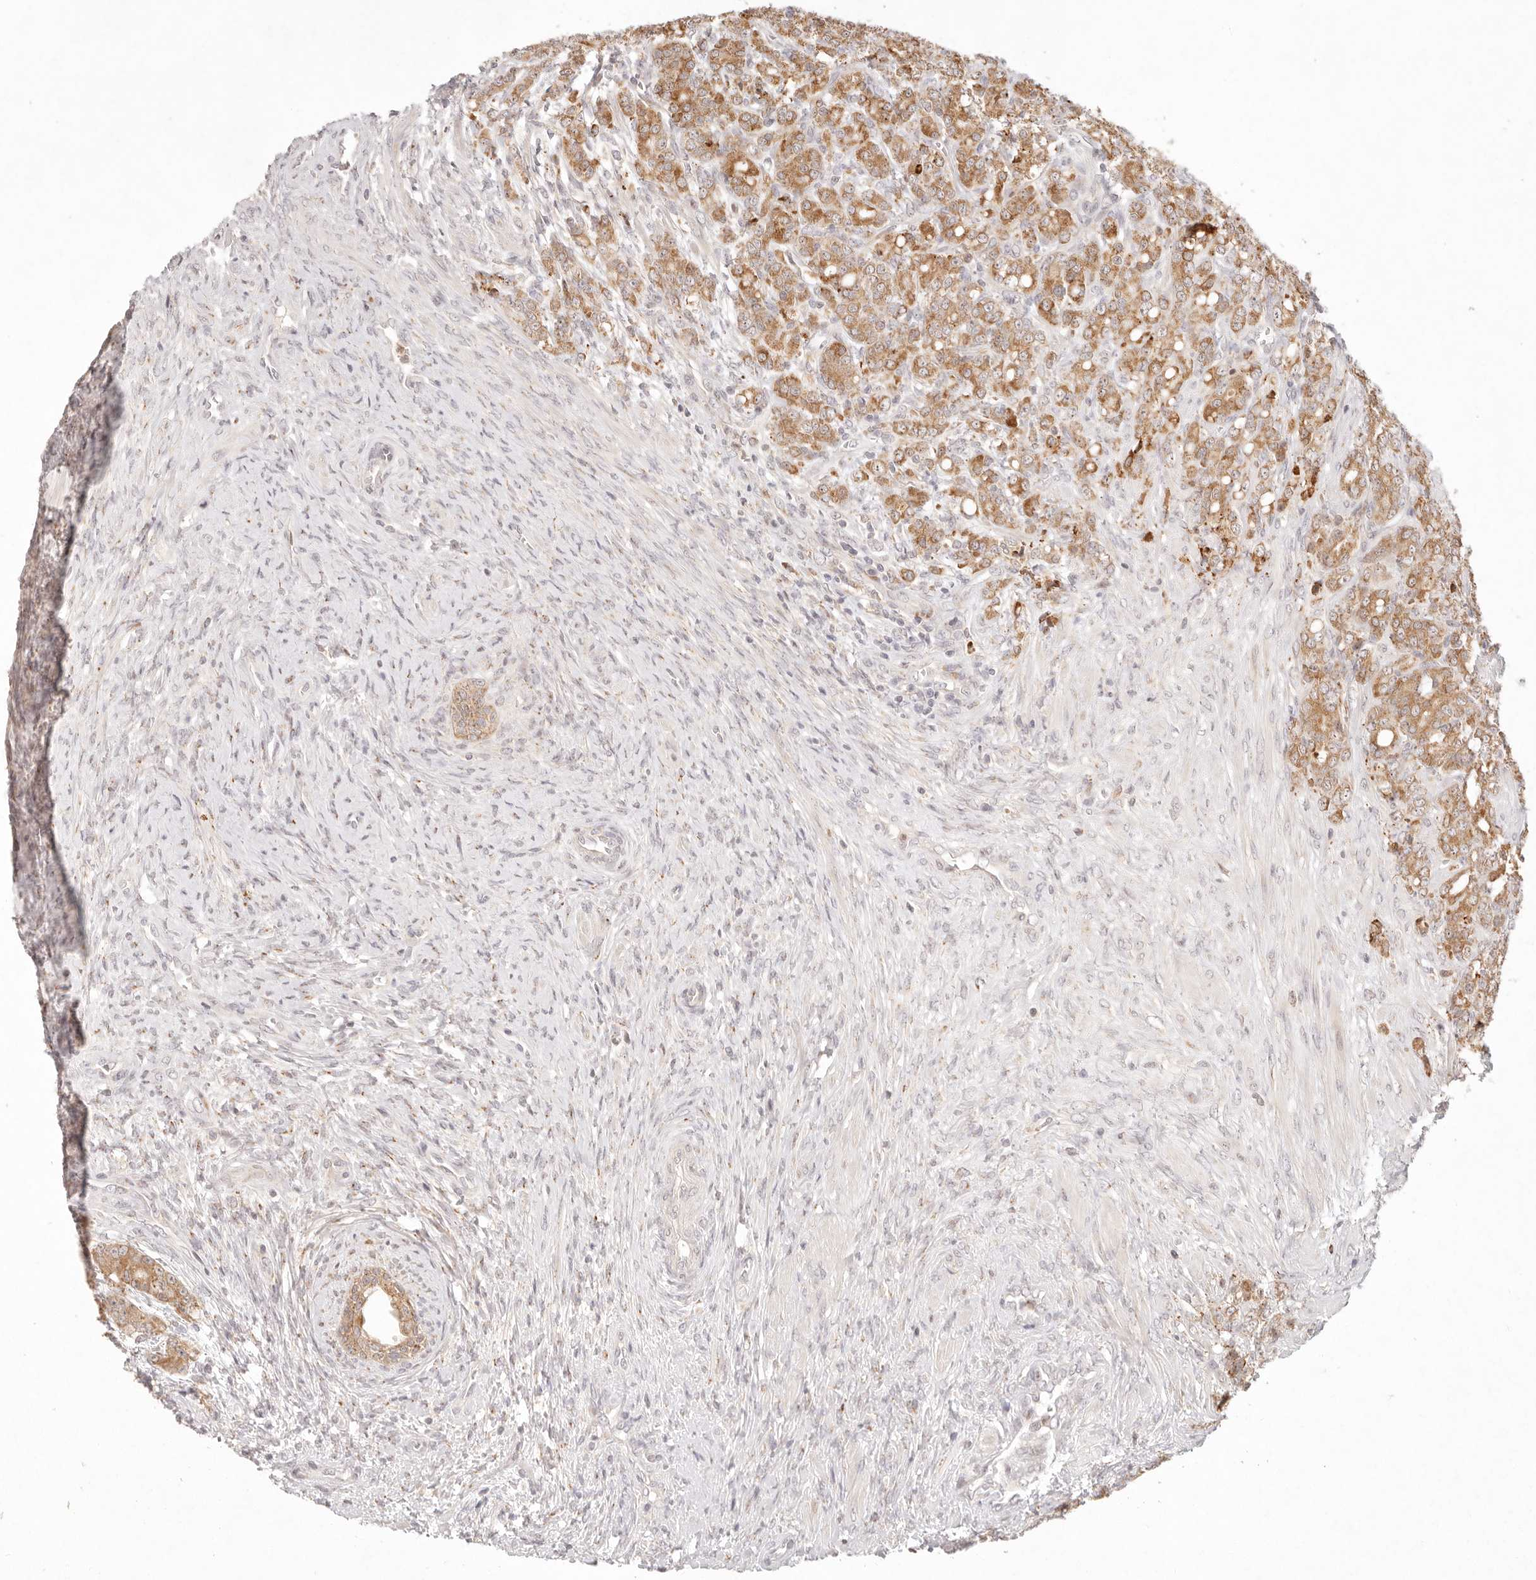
{"staining": {"intensity": "moderate", "quantity": ">75%", "location": "cytoplasmic/membranous"}, "tissue": "prostate cancer", "cell_type": "Tumor cells", "image_type": "cancer", "snomed": [{"axis": "morphology", "description": "Adenocarcinoma, High grade"}, {"axis": "topography", "description": "Prostate"}], "caption": "Immunohistochemistry image of neoplastic tissue: prostate high-grade adenocarcinoma stained using immunohistochemistry displays medium levels of moderate protein expression localized specifically in the cytoplasmic/membranous of tumor cells, appearing as a cytoplasmic/membranous brown color.", "gene": "C1orf127", "patient": {"sex": "male", "age": 62}}